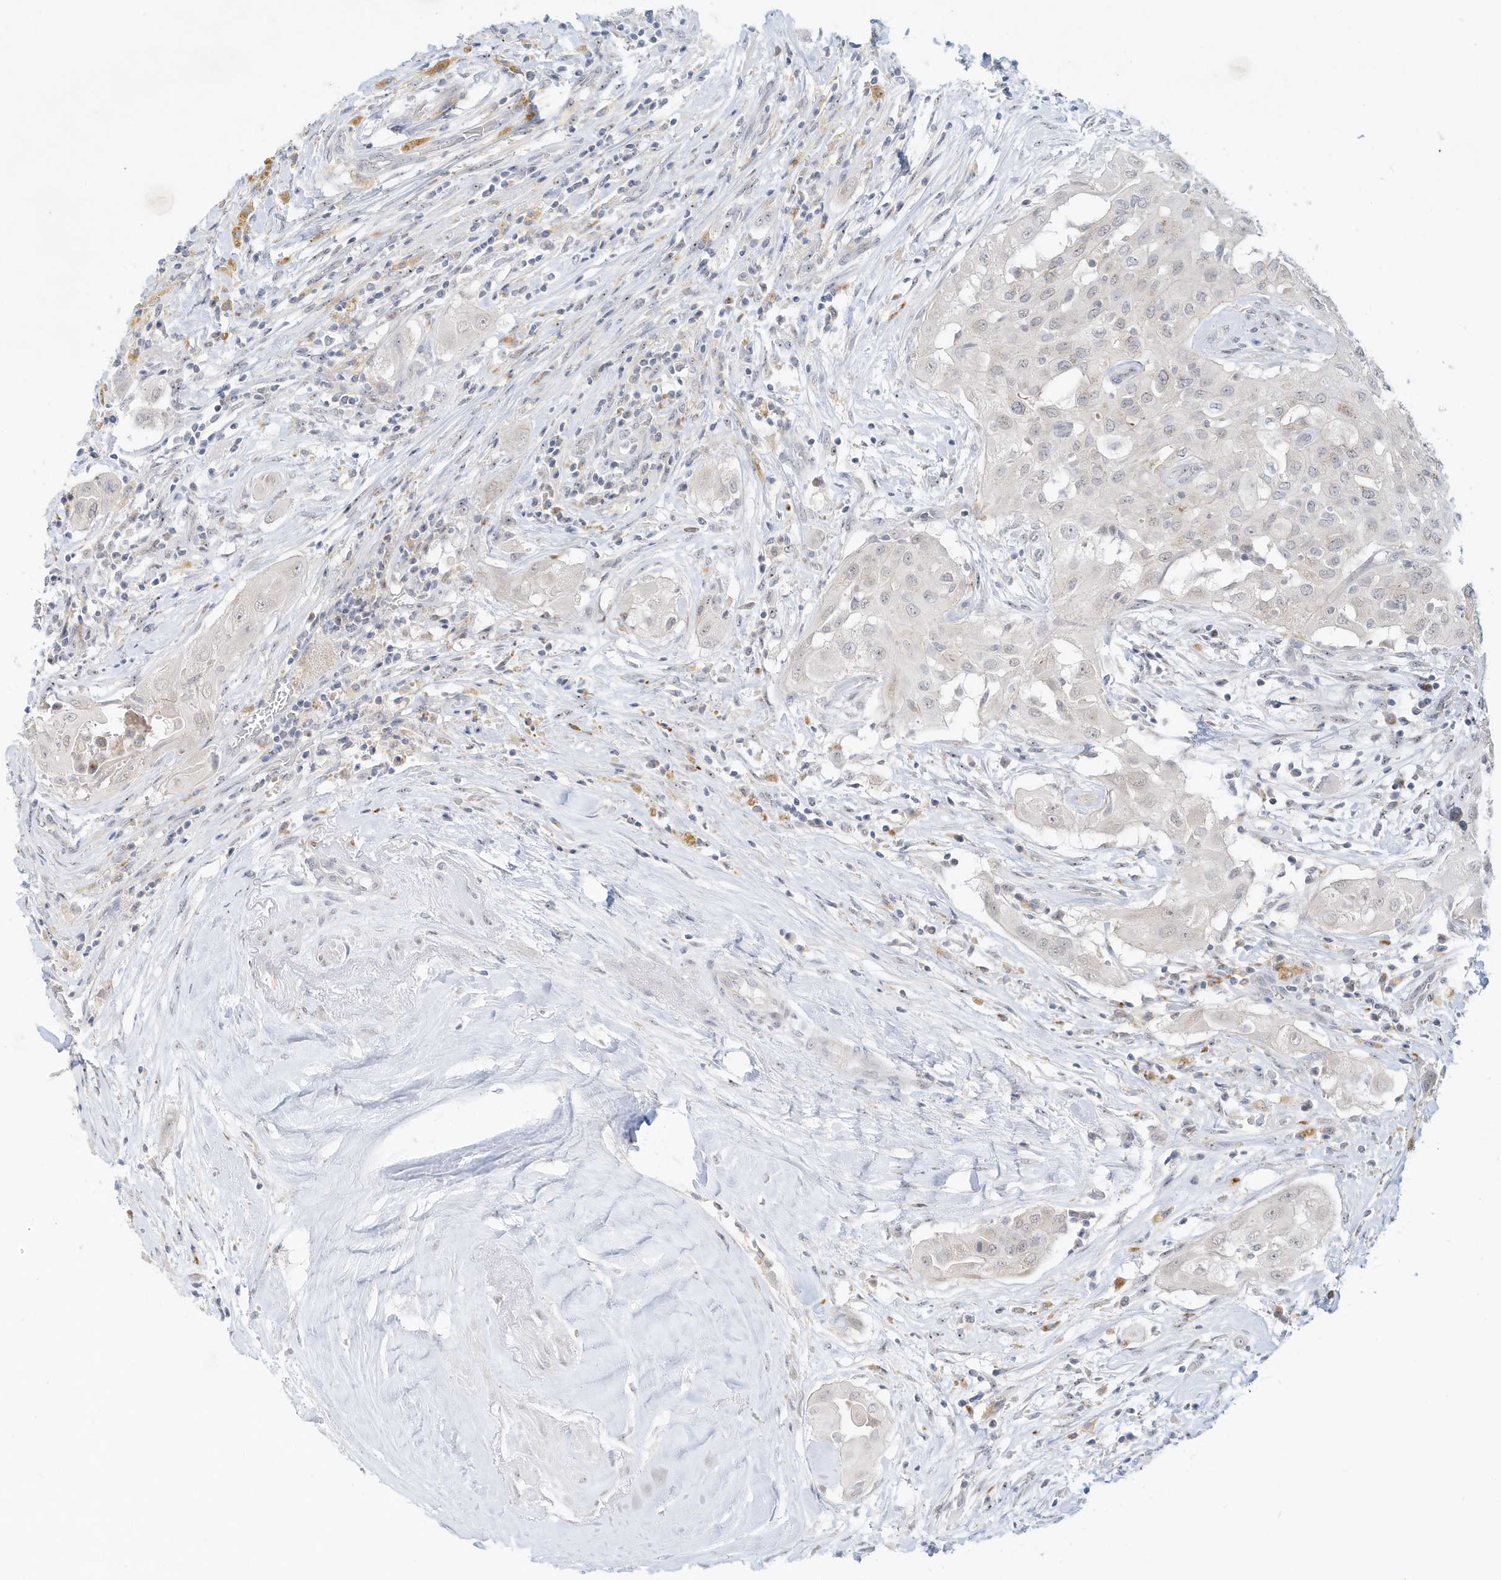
{"staining": {"intensity": "negative", "quantity": "none", "location": "none"}, "tissue": "thyroid cancer", "cell_type": "Tumor cells", "image_type": "cancer", "snomed": [{"axis": "morphology", "description": "Papillary adenocarcinoma, NOS"}, {"axis": "topography", "description": "Thyroid gland"}], "caption": "Image shows no protein staining in tumor cells of thyroid cancer (papillary adenocarcinoma) tissue.", "gene": "PAK6", "patient": {"sex": "female", "age": 59}}